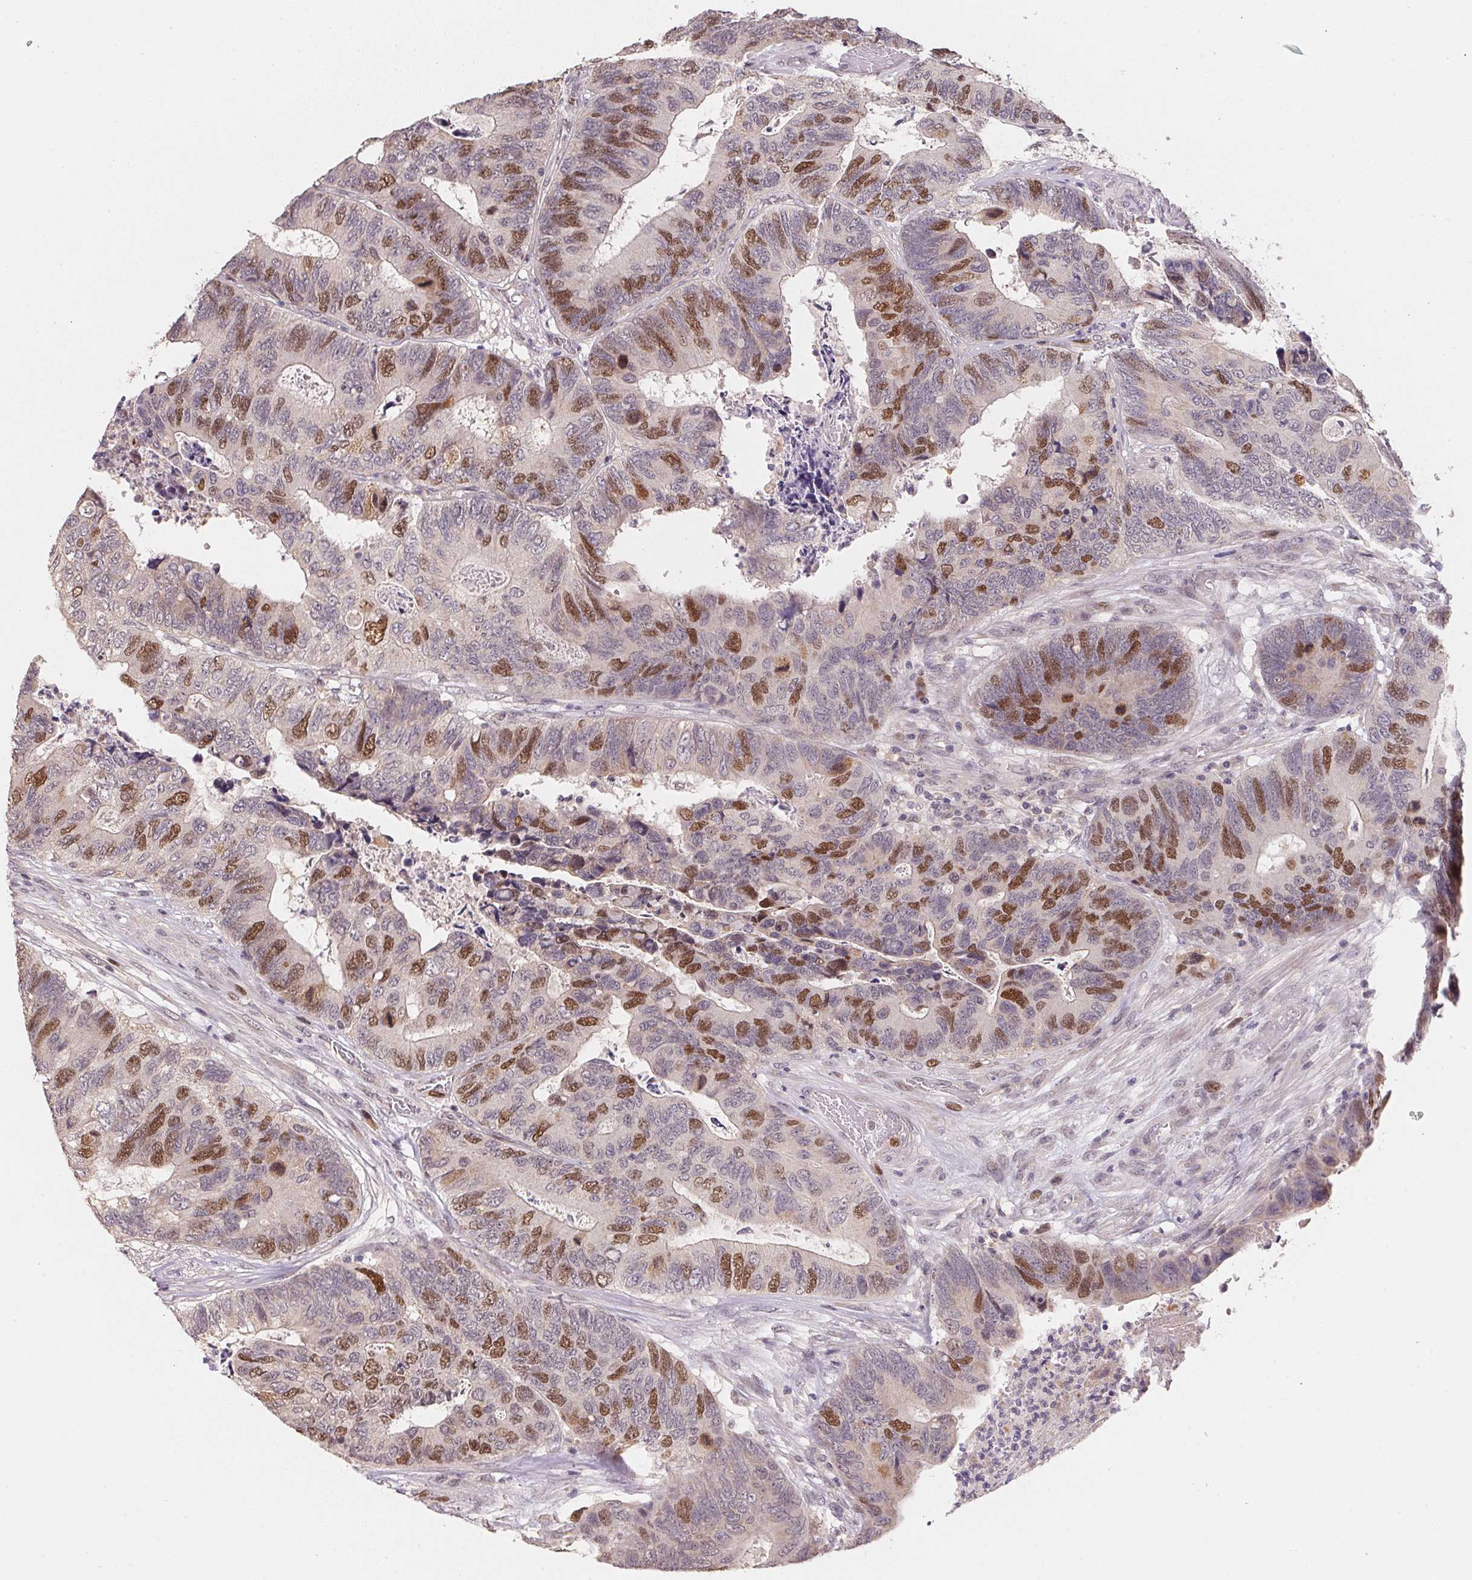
{"staining": {"intensity": "moderate", "quantity": "25%-75%", "location": "nuclear"}, "tissue": "colorectal cancer", "cell_type": "Tumor cells", "image_type": "cancer", "snomed": [{"axis": "morphology", "description": "Adenocarcinoma, NOS"}, {"axis": "topography", "description": "Colon"}], "caption": "High-magnification brightfield microscopy of colorectal cancer (adenocarcinoma) stained with DAB (3,3'-diaminobenzidine) (brown) and counterstained with hematoxylin (blue). tumor cells exhibit moderate nuclear staining is present in approximately25%-75% of cells.", "gene": "KIFC1", "patient": {"sex": "female", "age": 67}}